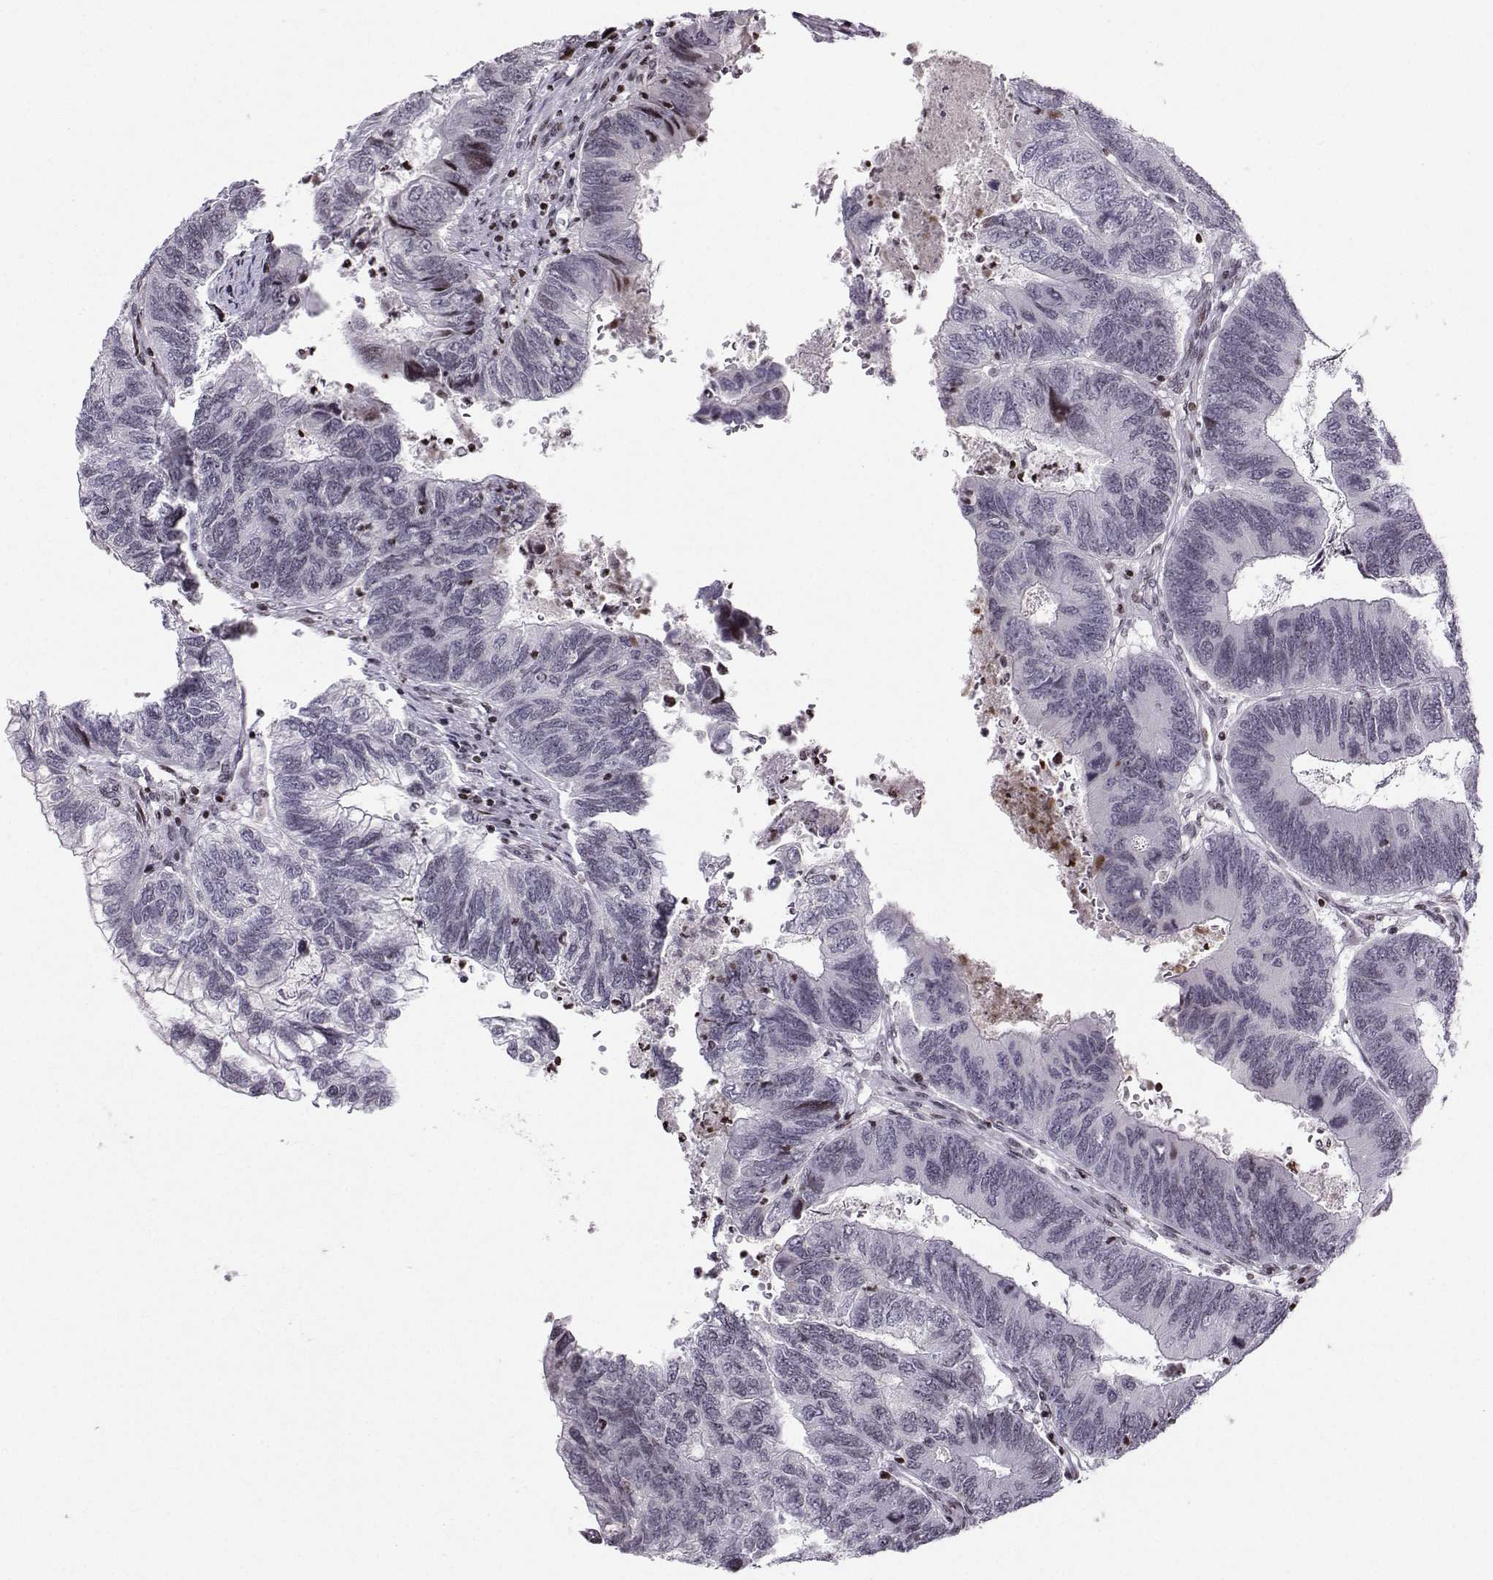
{"staining": {"intensity": "negative", "quantity": "none", "location": "none"}, "tissue": "colorectal cancer", "cell_type": "Tumor cells", "image_type": "cancer", "snomed": [{"axis": "morphology", "description": "Adenocarcinoma, NOS"}, {"axis": "topography", "description": "Colon"}], "caption": "This photomicrograph is of adenocarcinoma (colorectal) stained with IHC to label a protein in brown with the nuclei are counter-stained blue. There is no staining in tumor cells.", "gene": "ZNF19", "patient": {"sex": "female", "age": 67}}